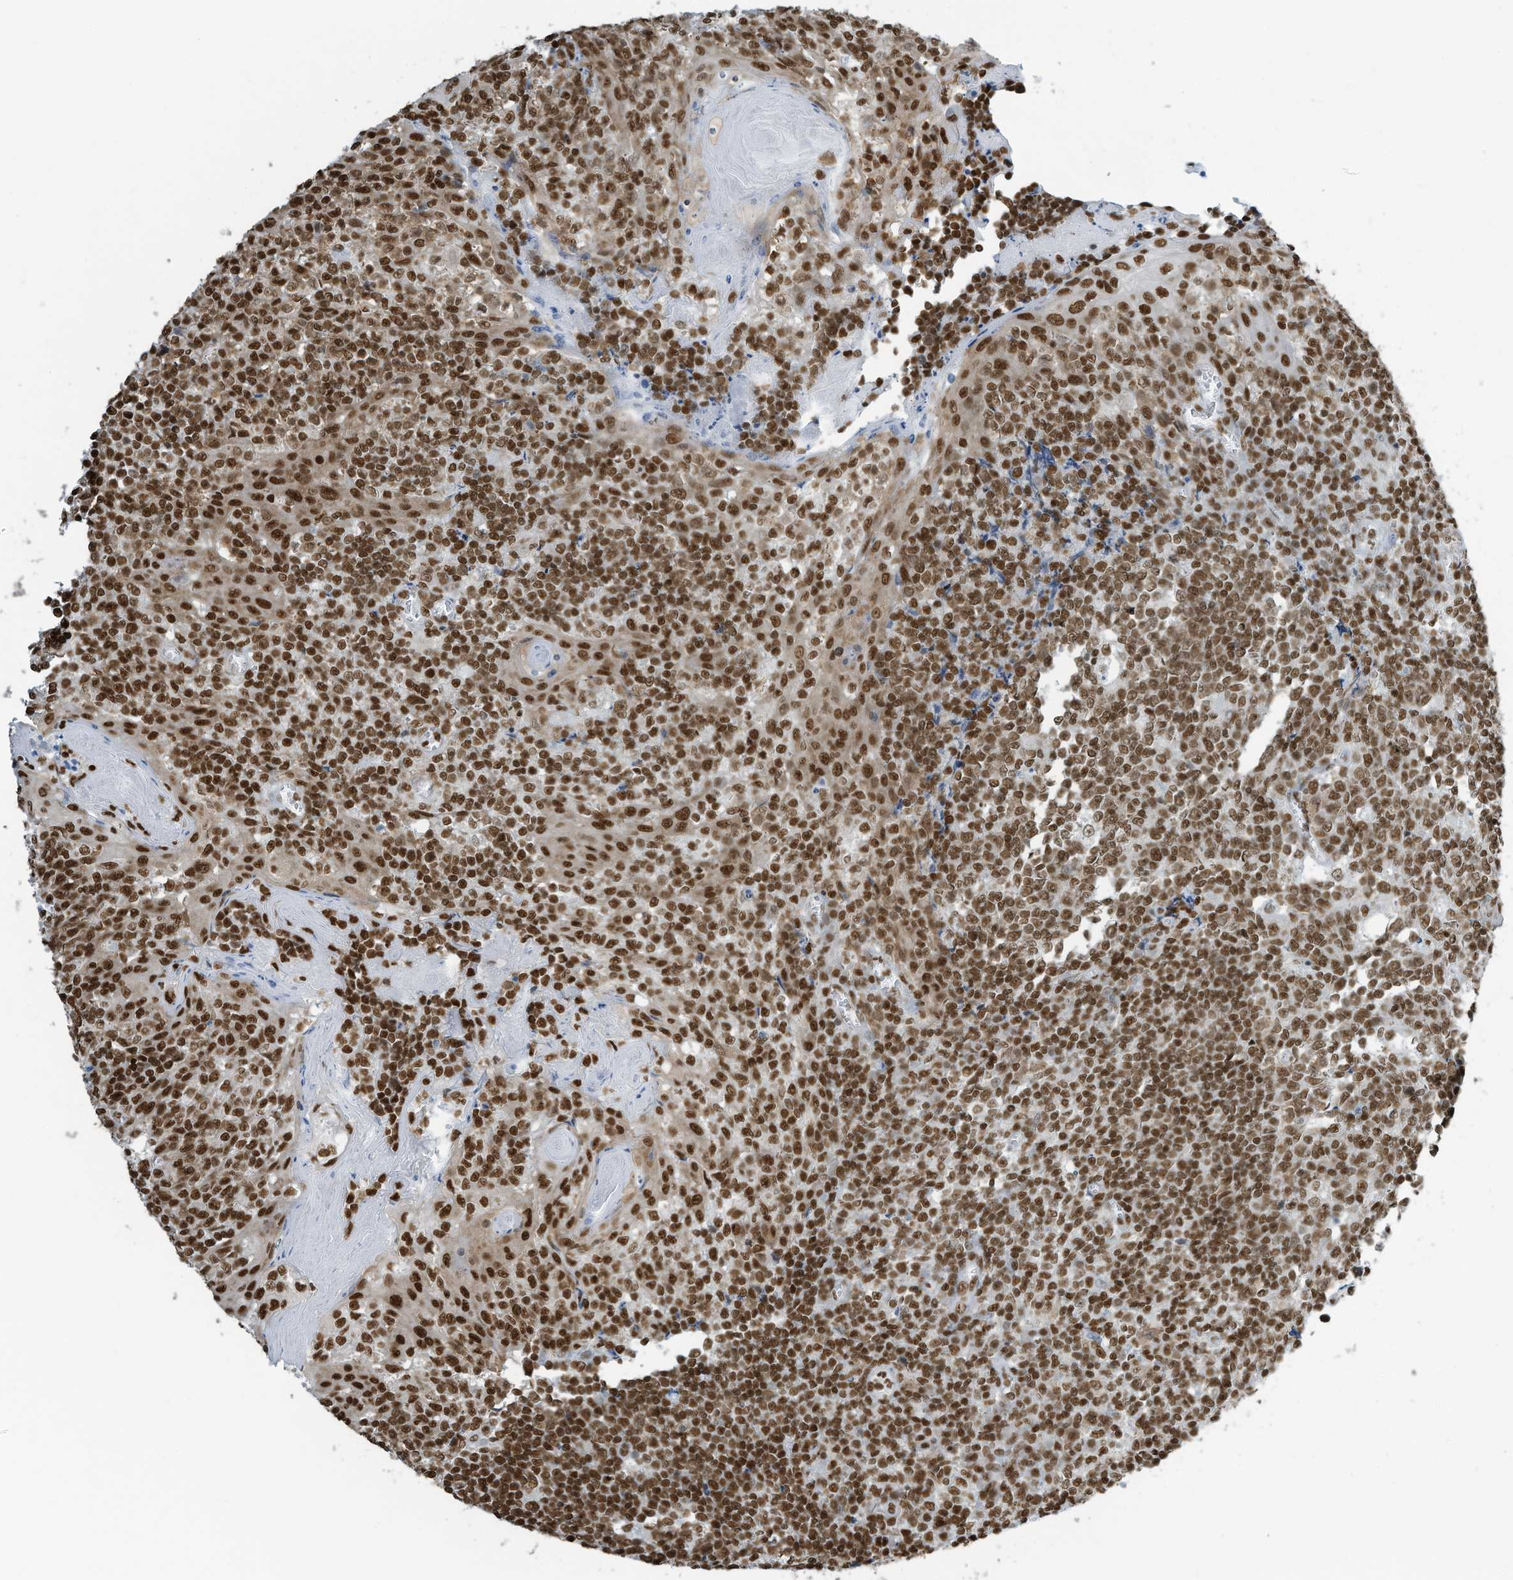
{"staining": {"intensity": "strong", "quantity": ">75%", "location": "nuclear"}, "tissue": "tonsil", "cell_type": "Germinal center cells", "image_type": "normal", "snomed": [{"axis": "morphology", "description": "Normal tissue, NOS"}, {"axis": "topography", "description": "Tonsil"}], "caption": "A high amount of strong nuclear expression is seen in about >75% of germinal center cells in unremarkable tonsil. Nuclei are stained in blue.", "gene": "ENSG00000257390", "patient": {"sex": "female", "age": 19}}